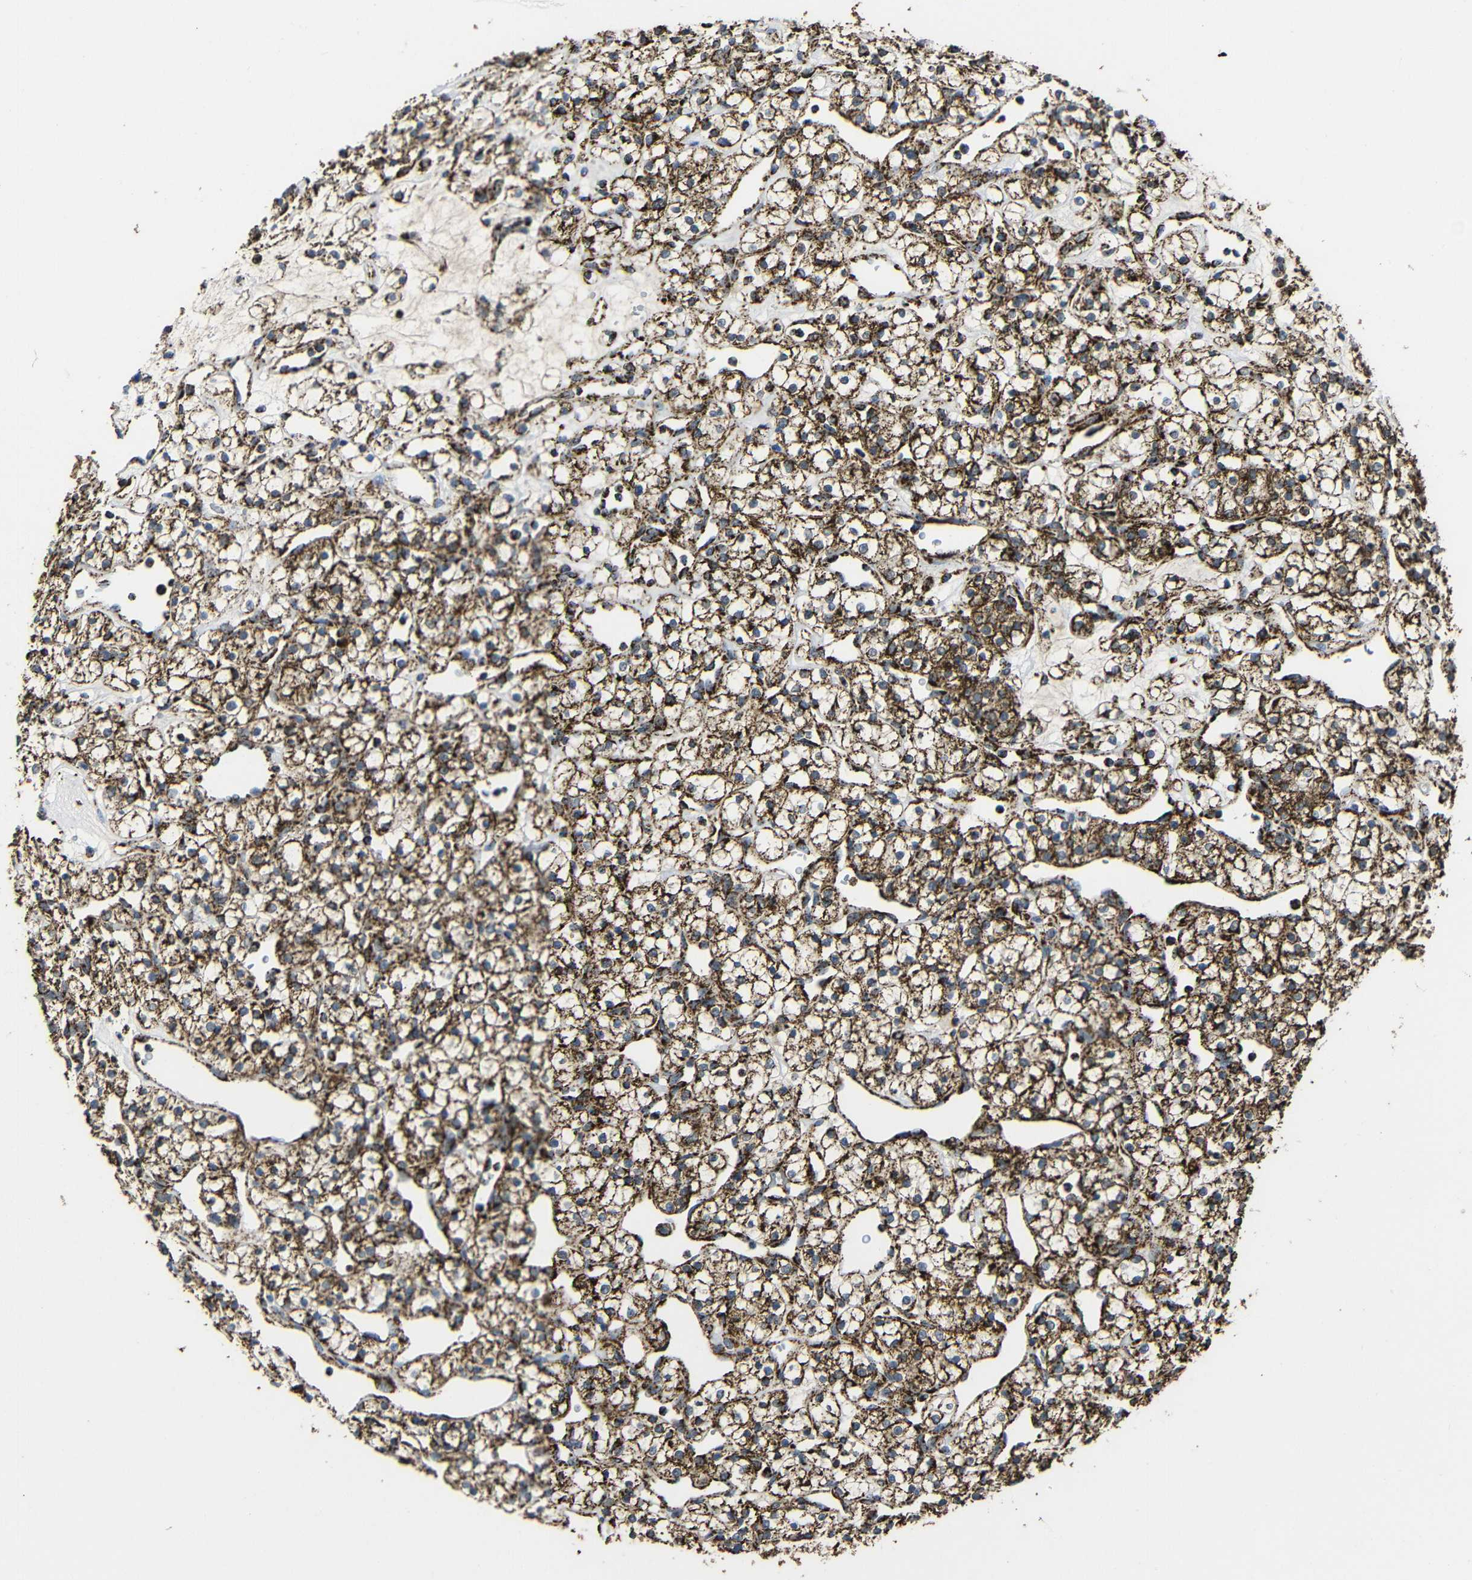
{"staining": {"intensity": "strong", "quantity": ">75%", "location": "cytoplasmic/membranous"}, "tissue": "renal cancer", "cell_type": "Tumor cells", "image_type": "cancer", "snomed": [{"axis": "morphology", "description": "Adenocarcinoma, NOS"}, {"axis": "topography", "description": "Kidney"}], "caption": "Human renal adenocarcinoma stained for a protein (brown) shows strong cytoplasmic/membranous positive positivity in approximately >75% of tumor cells.", "gene": "ATP5F1A", "patient": {"sex": "female", "age": 60}}